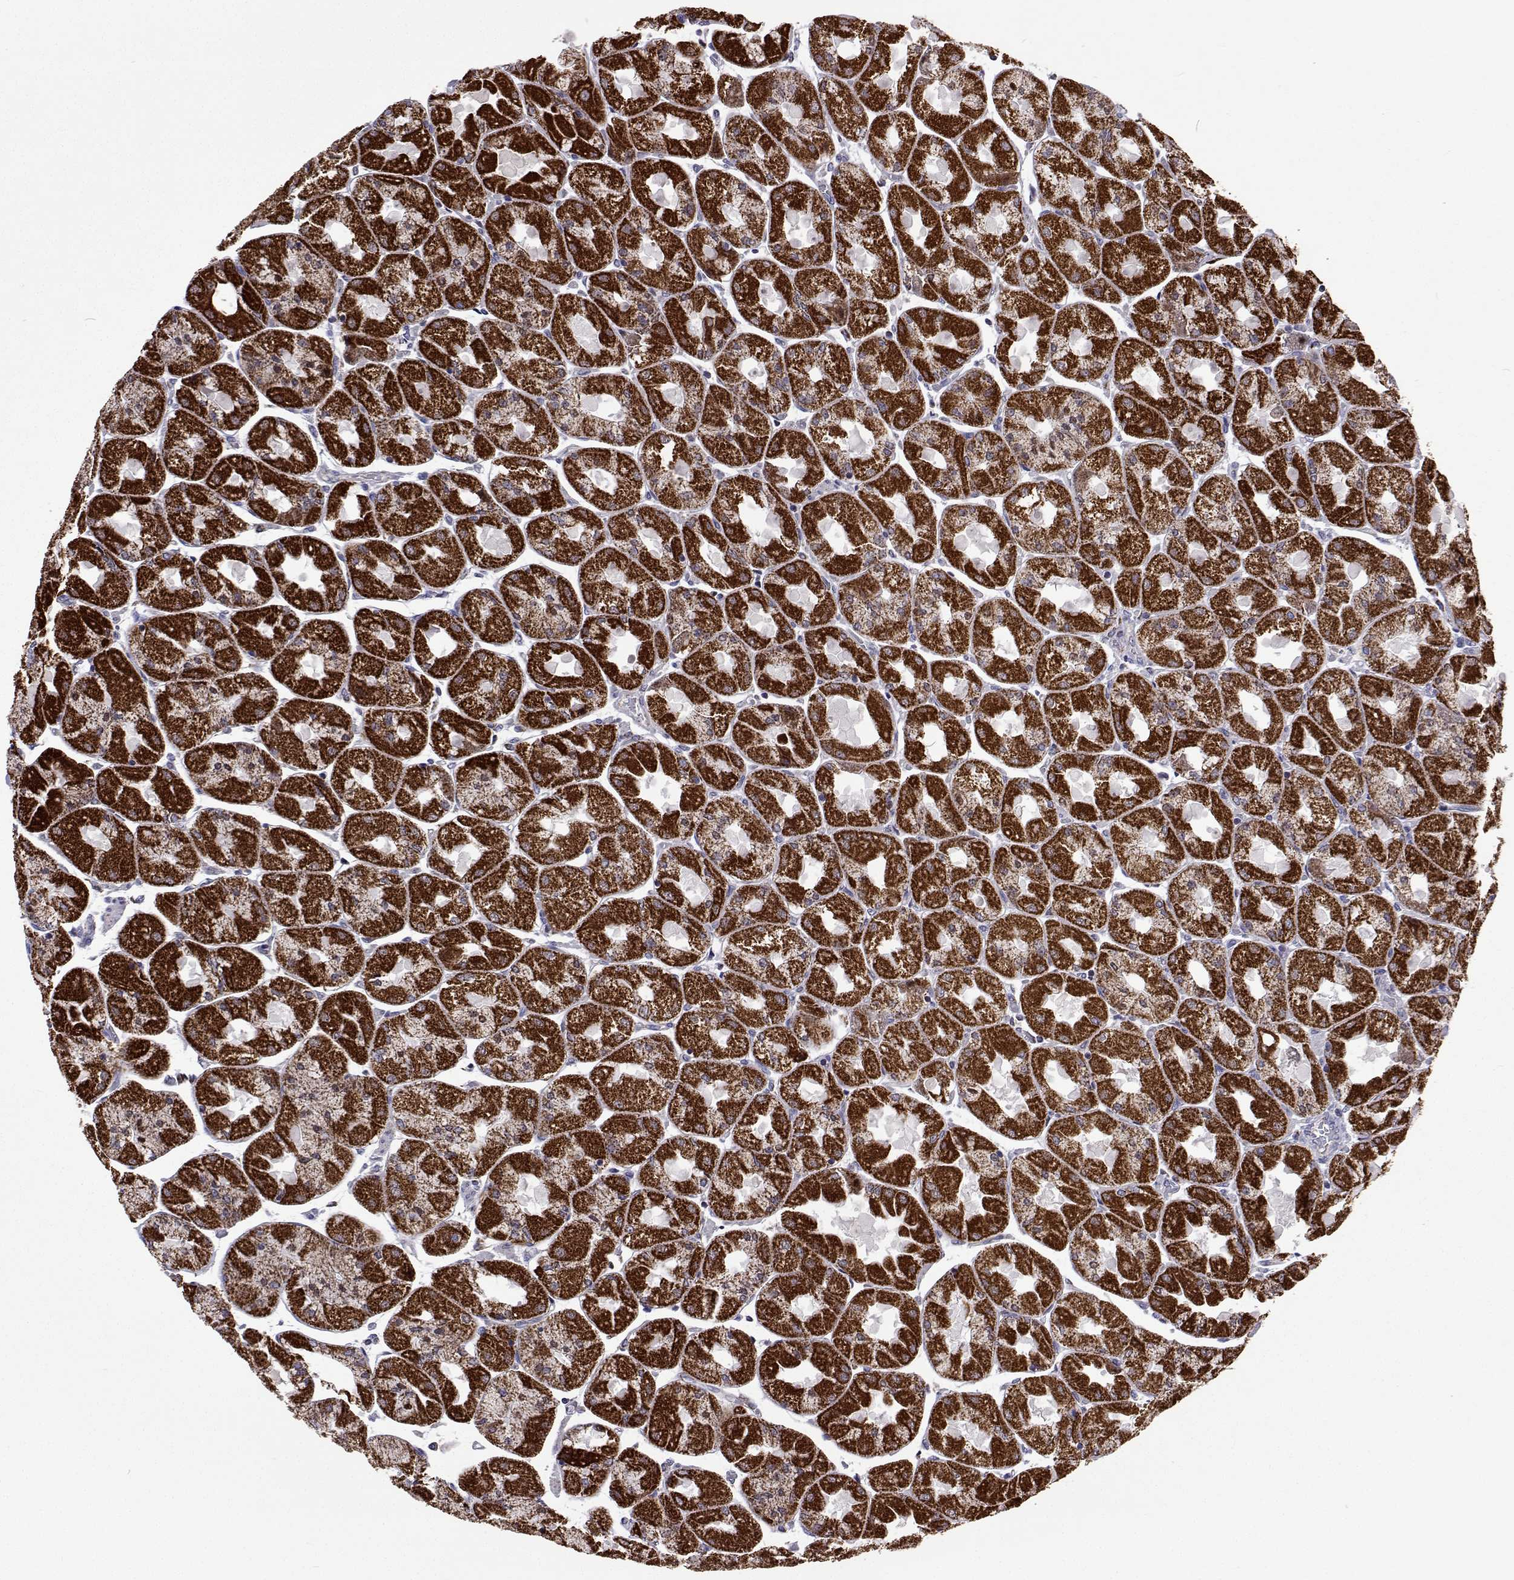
{"staining": {"intensity": "strong", "quantity": ">75%", "location": "cytoplasmic/membranous,nuclear"}, "tissue": "stomach", "cell_type": "Glandular cells", "image_type": "normal", "snomed": [{"axis": "morphology", "description": "Normal tissue, NOS"}, {"axis": "topography", "description": "Stomach"}], "caption": "Protein staining of normal stomach displays strong cytoplasmic/membranous,nuclear staining in approximately >75% of glandular cells.", "gene": "MCCC2", "patient": {"sex": "female", "age": 61}}